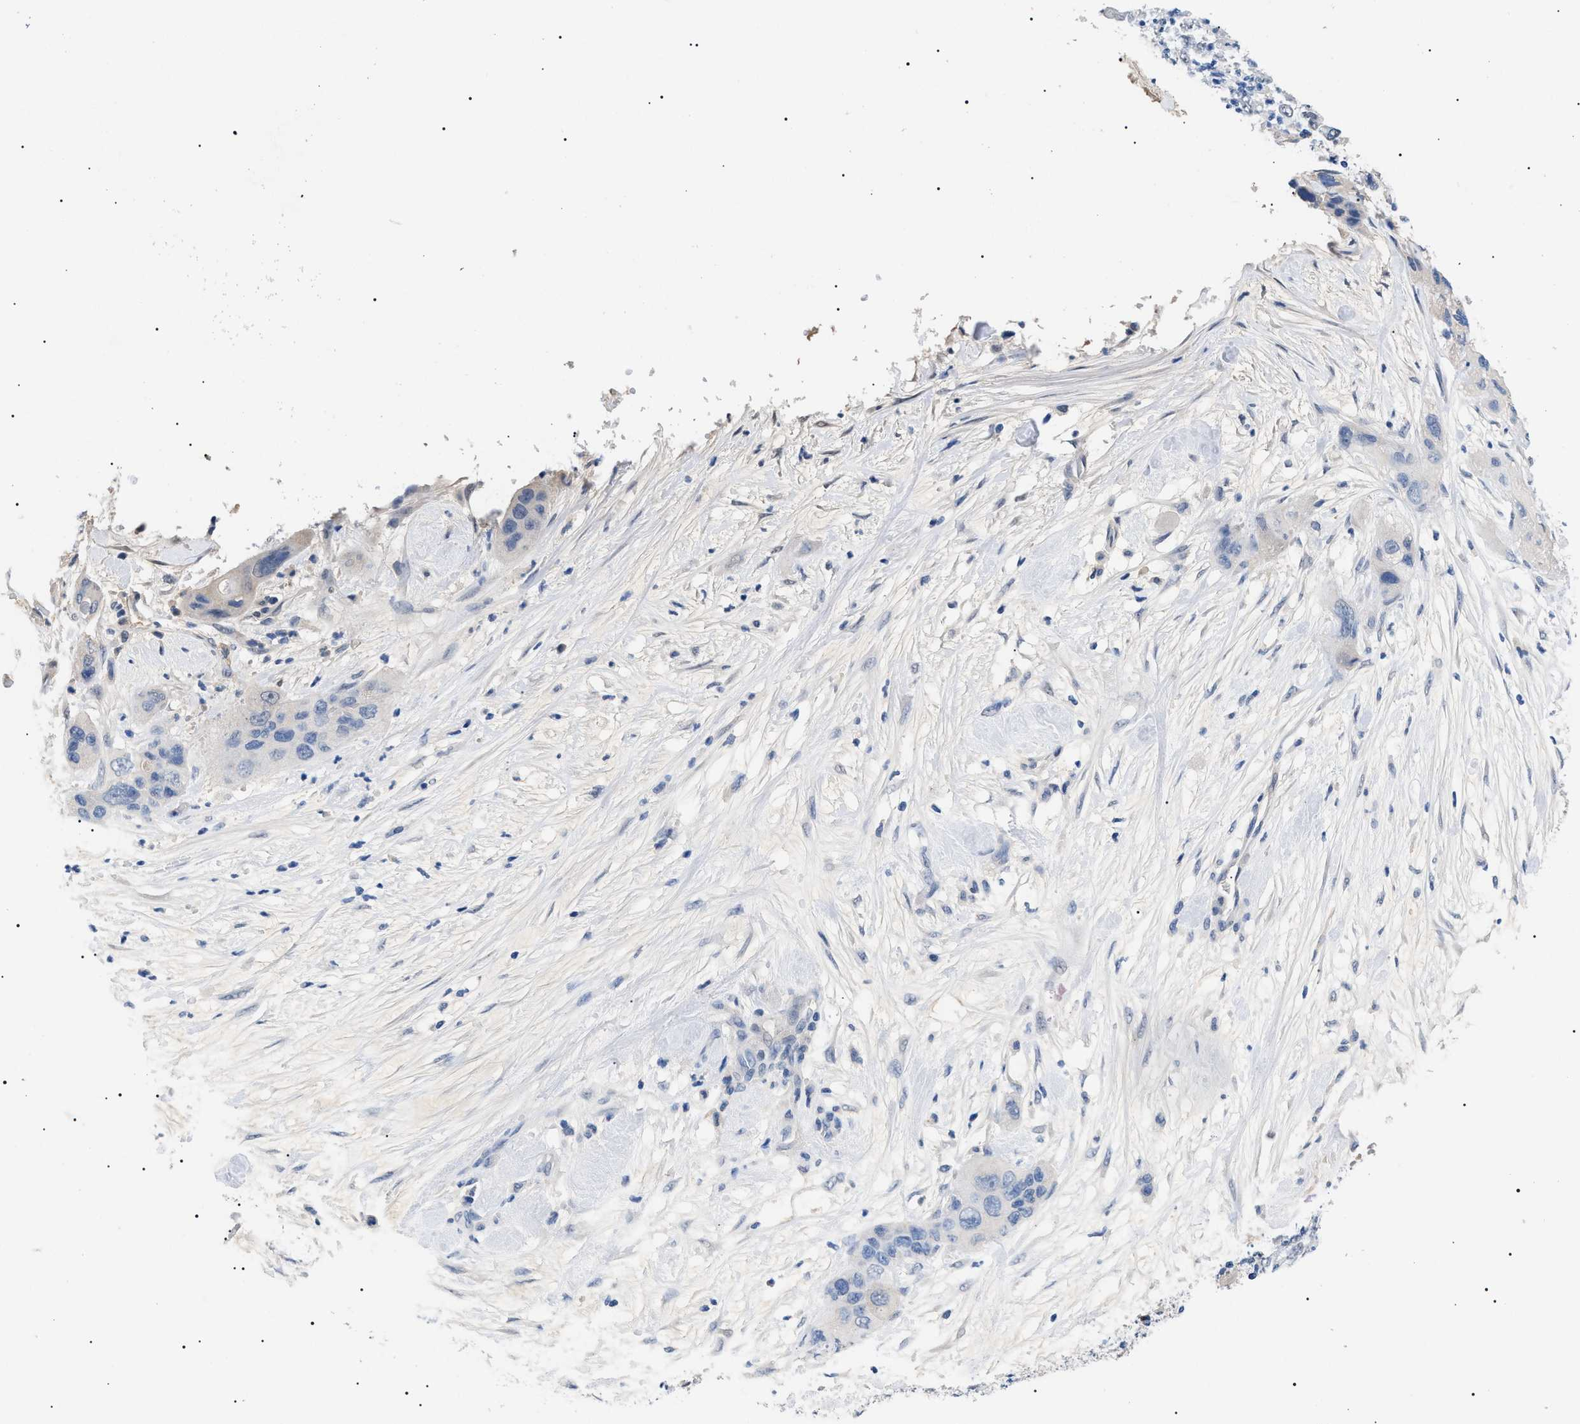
{"staining": {"intensity": "negative", "quantity": "none", "location": "none"}, "tissue": "pancreatic cancer", "cell_type": "Tumor cells", "image_type": "cancer", "snomed": [{"axis": "morphology", "description": "Adenocarcinoma, NOS"}, {"axis": "topography", "description": "Pancreas"}], "caption": "DAB immunohistochemical staining of pancreatic cancer demonstrates no significant staining in tumor cells. (DAB (3,3'-diaminobenzidine) immunohistochemistry (IHC) with hematoxylin counter stain).", "gene": "PRRT2", "patient": {"sex": "female", "age": 71}}